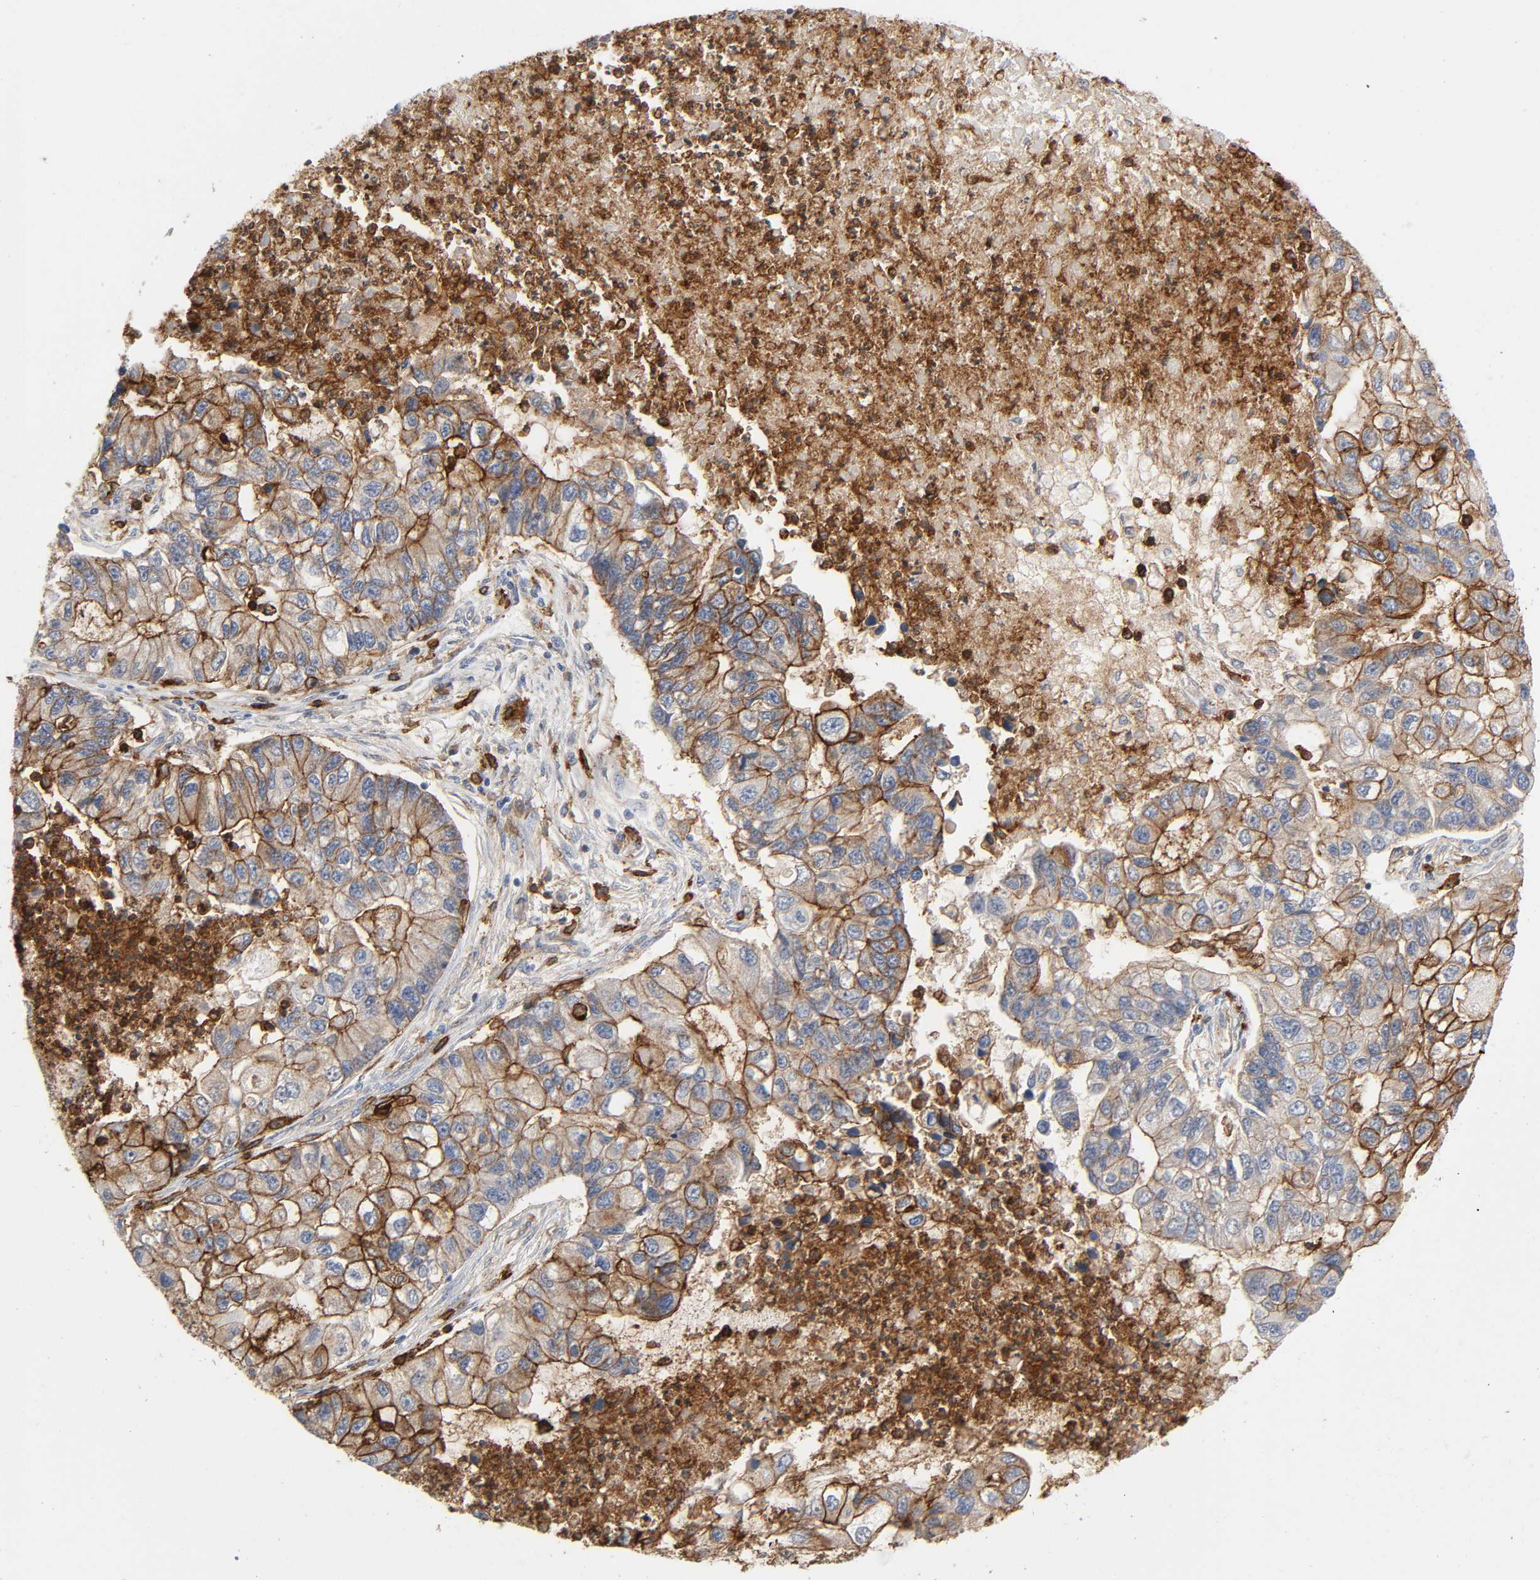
{"staining": {"intensity": "strong", "quantity": "<25%", "location": "cytoplasmic/membranous"}, "tissue": "lung cancer", "cell_type": "Tumor cells", "image_type": "cancer", "snomed": [{"axis": "morphology", "description": "Adenocarcinoma, NOS"}, {"axis": "topography", "description": "Lung"}], "caption": "Human lung cancer (adenocarcinoma) stained for a protein (brown) displays strong cytoplasmic/membranous positive positivity in approximately <25% of tumor cells.", "gene": "LYN", "patient": {"sex": "female", "age": 51}}